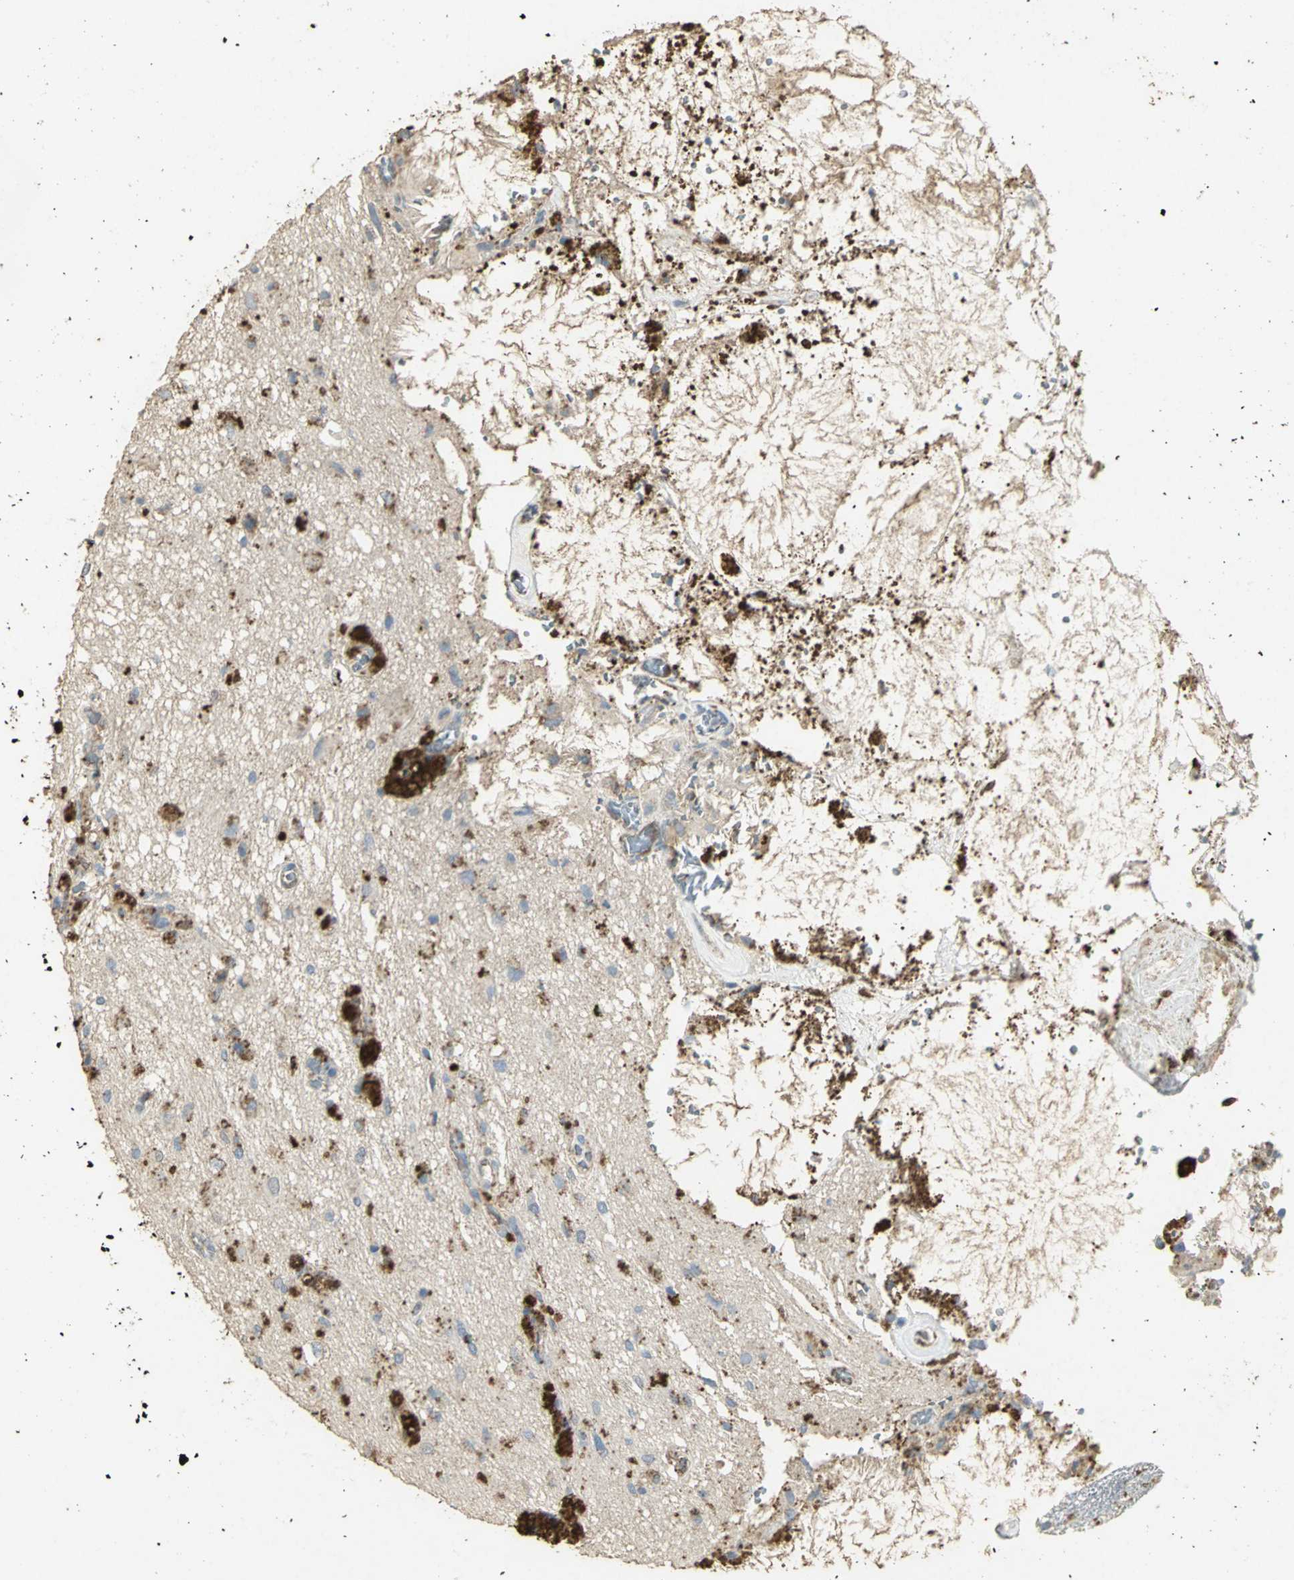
{"staining": {"intensity": "moderate", "quantity": "<25%", "location": "cytoplasmic/membranous"}, "tissue": "glioma", "cell_type": "Tumor cells", "image_type": "cancer", "snomed": [{"axis": "morphology", "description": "Glioma, malignant, High grade"}, {"axis": "topography", "description": "Brain"}], "caption": "Protein positivity by IHC shows moderate cytoplasmic/membranous expression in approximately <25% of tumor cells in glioma.", "gene": "ASB9", "patient": {"sex": "male", "age": 47}}